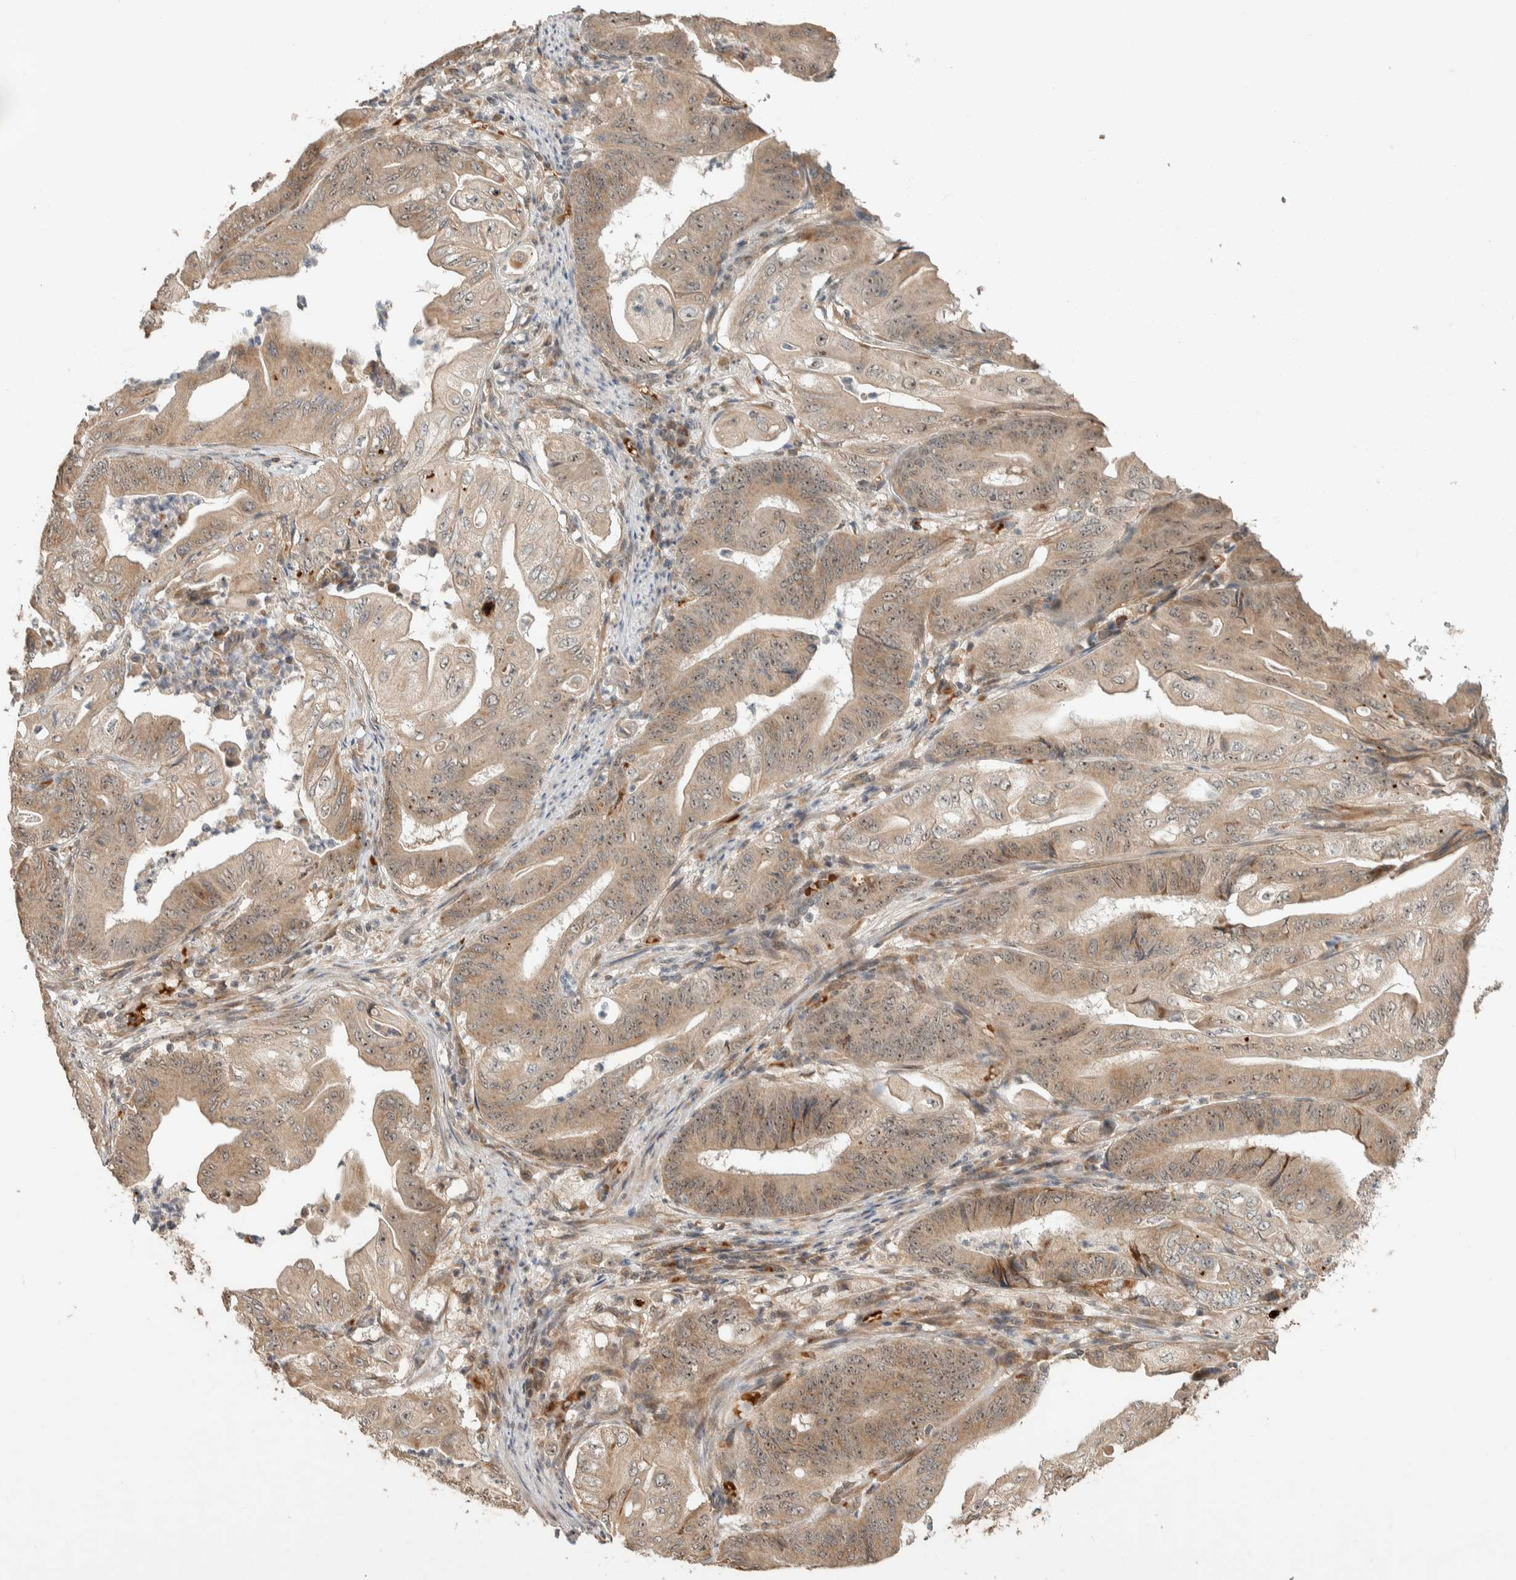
{"staining": {"intensity": "weak", "quantity": ">75%", "location": "cytoplasmic/membranous"}, "tissue": "stomach cancer", "cell_type": "Tumor cells", "image_type": "cancer", "snomed": [{"axis": "morphology", "description": "Adenocarcinoma, NOS"}, {"axis": "topography", "description": "Stomach"}], "caption": "Tumor cells reveal weak cytoplasmic/membranous staining in about >75% of cells in stomach adenocarcinoma.", "gene": "ZBTB2", "patient": {"sex": "female", "age": 73}}